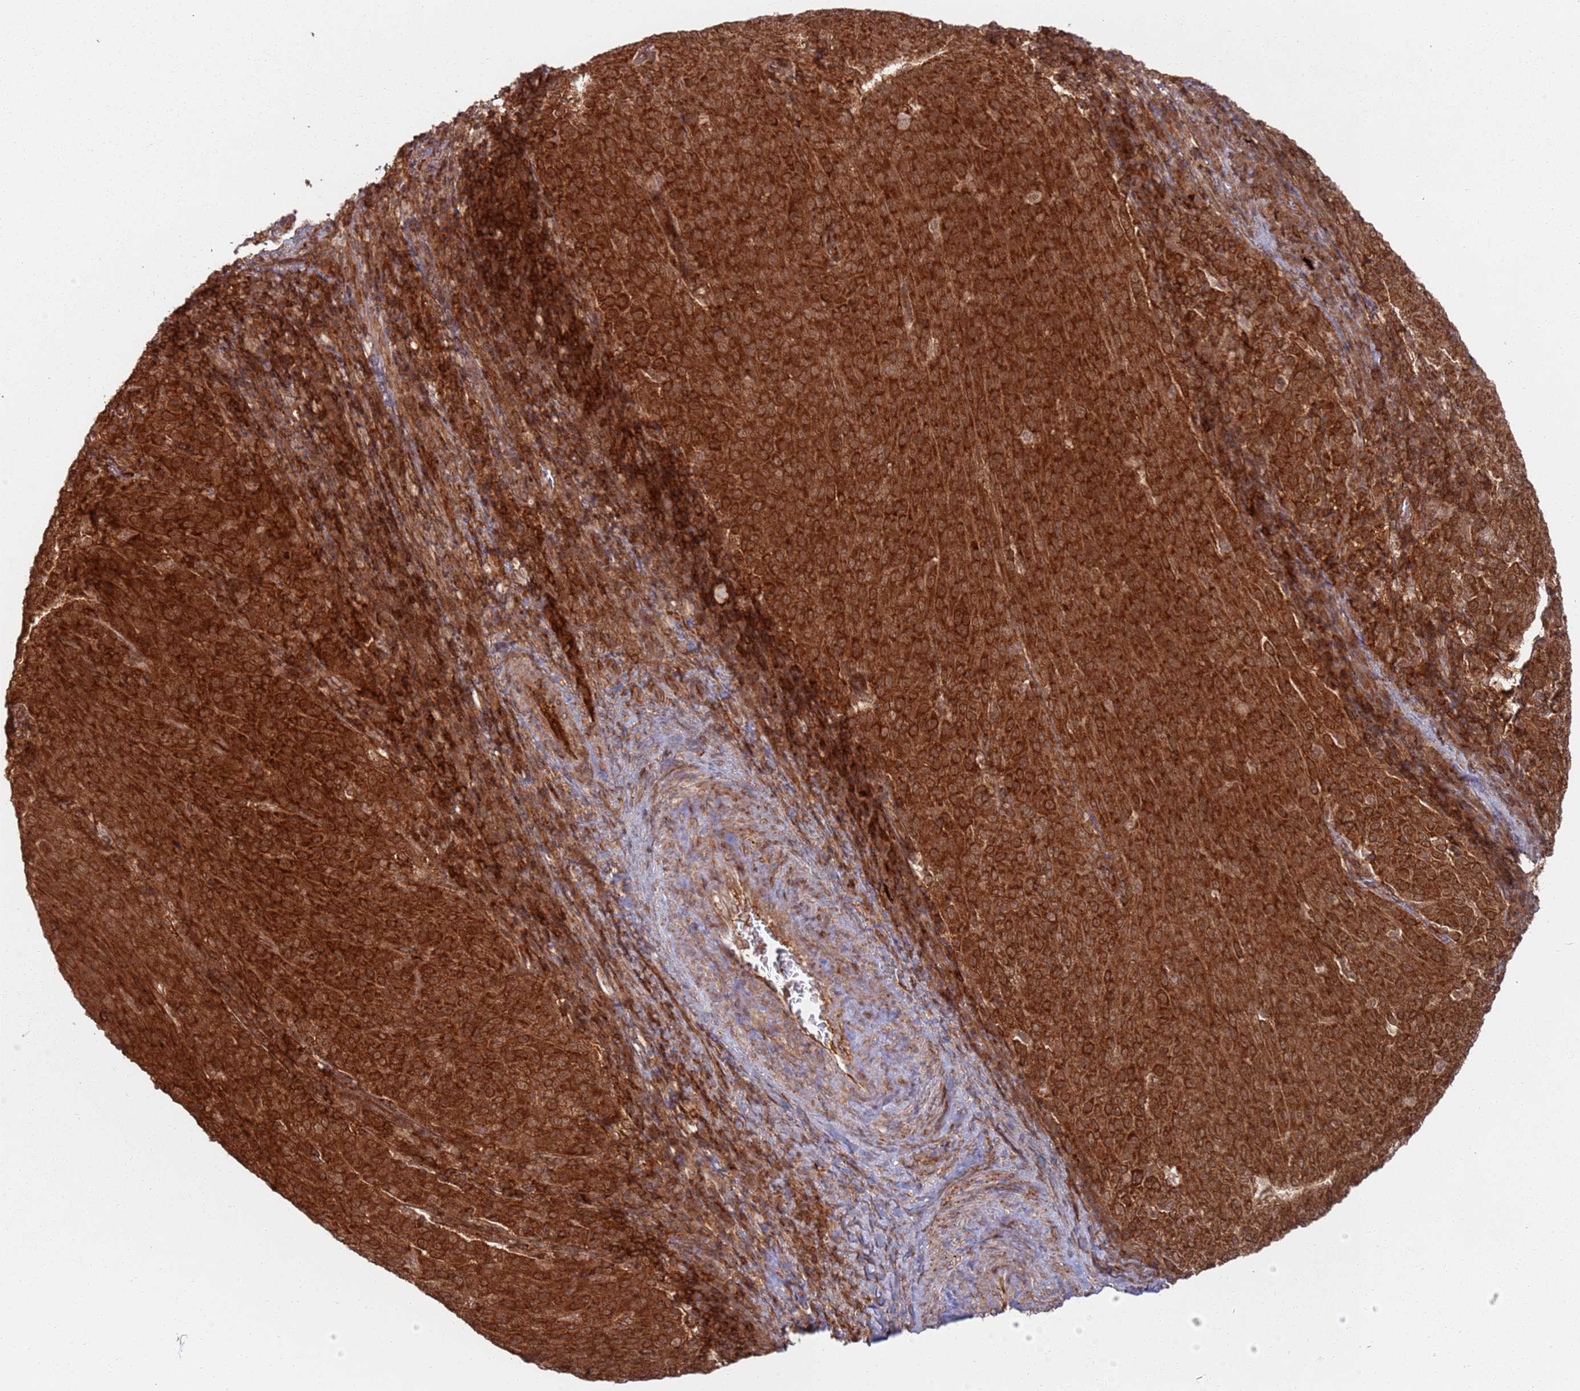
{"staining": {"intensity": "strong", "quantity": ">75%", "location": "cytoplasmic/membranous"}, "tissue": "cervical cancer", "cell_type": "Tumor cells", "image_type": "cancer", "snomed": [{"axis": "morphology", "description": "Squamous cell carcinoma, NOS"}, {"axis": "topography", "description": "Cervix"}], "caption": "This micrograph exhibits immunohistochemistry staining of human cervical cancer, with high strong cytoplasmic/membranous expression in about >75% of tumor cells.", "gene": "PIH1D1", "patient": {"sex": "female", "age": 46}}